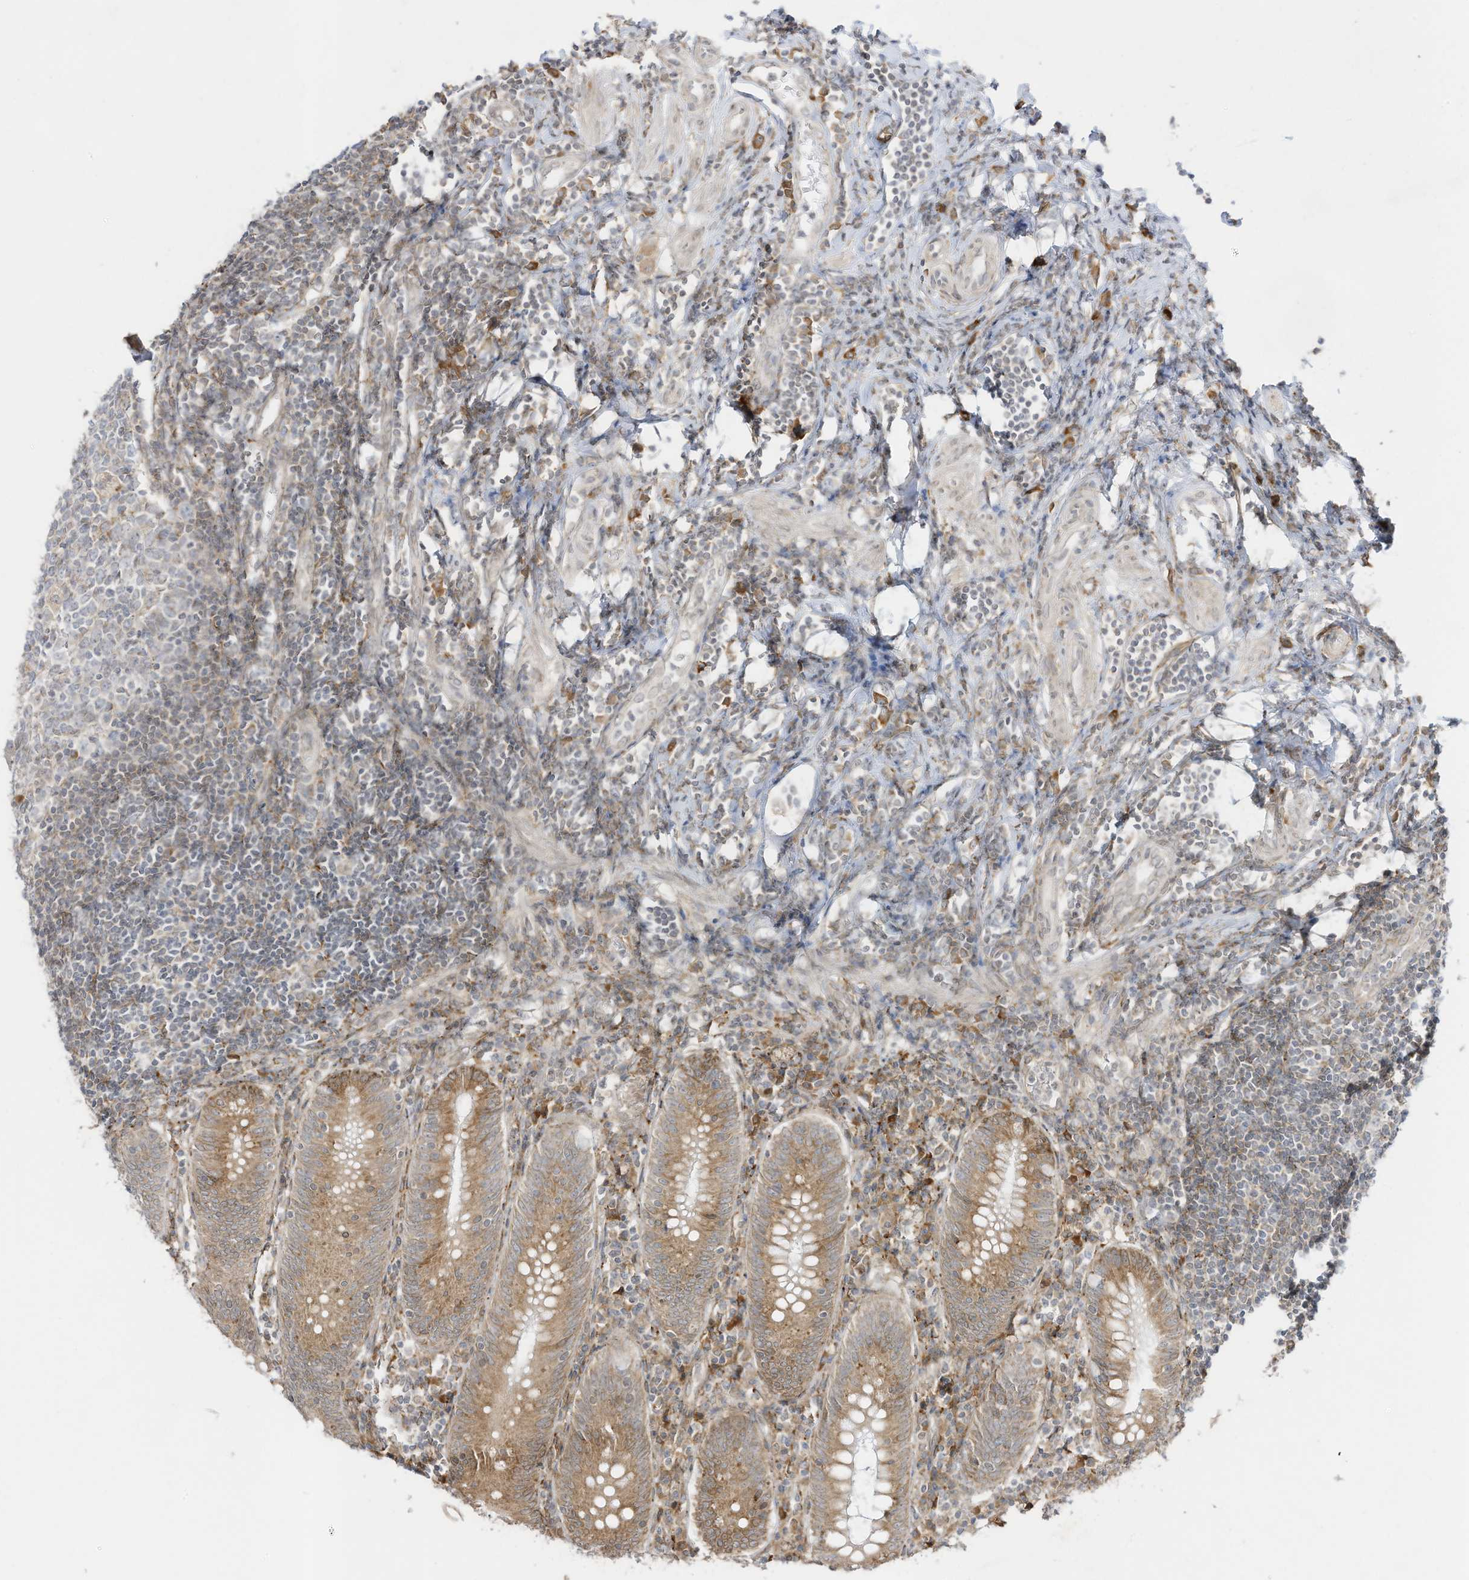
{"staining": {"intensity": "moderate", "quantity": ">75%", "location": "cytoplasmic/membranous"}, "tissue": "appendix", "cell_type": "Glandular cells", "image_type": "normal", "snomed": [{"axis": "morphology", "description": "Normal tissue, NOS"}, {"axis": "topography", "description": "Appendix"}], "caption": "Immunohistochemistry of benign human appendix exhibits medium levels of moderate cytoplasmic/membranous staining in about >75% of glandular cells.", "gene": "PTK6", "patient": {"sex": "female", "age": 54}}